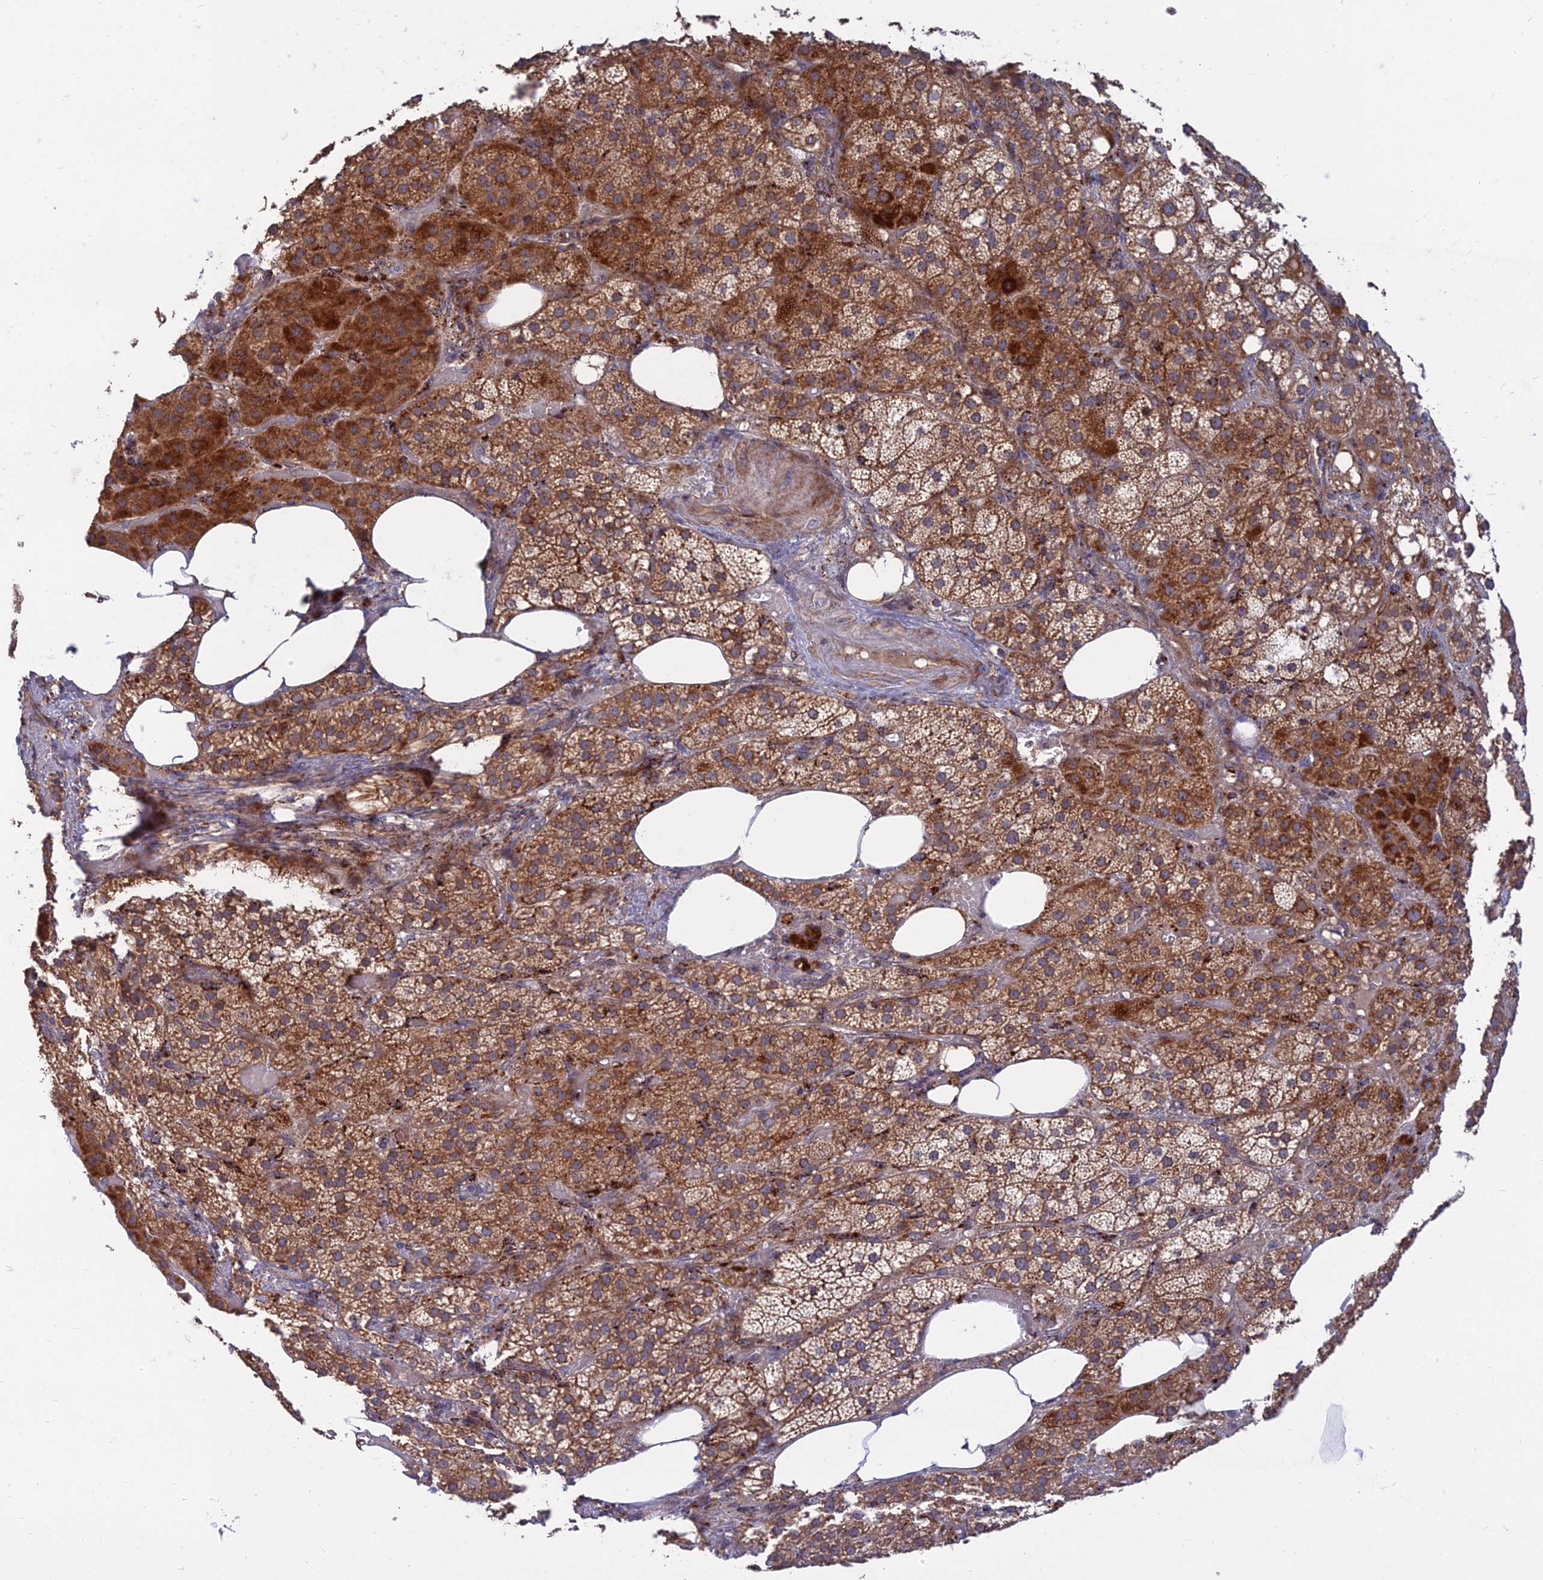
{"staining": {"intensity": "strong", "quantity": ">75%", "location": "cytoplasmic/membranous"}, "tissue": "adrenal gland", "cell_type": "Glandular cells", "image_type": "normal", "snomed": [{"axis": "morphology", "description": "Normal tissue, NOS"}, {"axis": "topography", "description": "Adrenal gland"}], "caption": "Immunohistochemical staining of benign adrenal gland reveals >75% levels of strong cytoplasmic/membranous protein positivity in about >75% of glandular cells. (Stains: DAB in brown, nuclei in blue, Microscopy: brightfield microscopy at high magnification).", "gene": "RIC8B", "patient": {"sex": "female", "age": 59}}